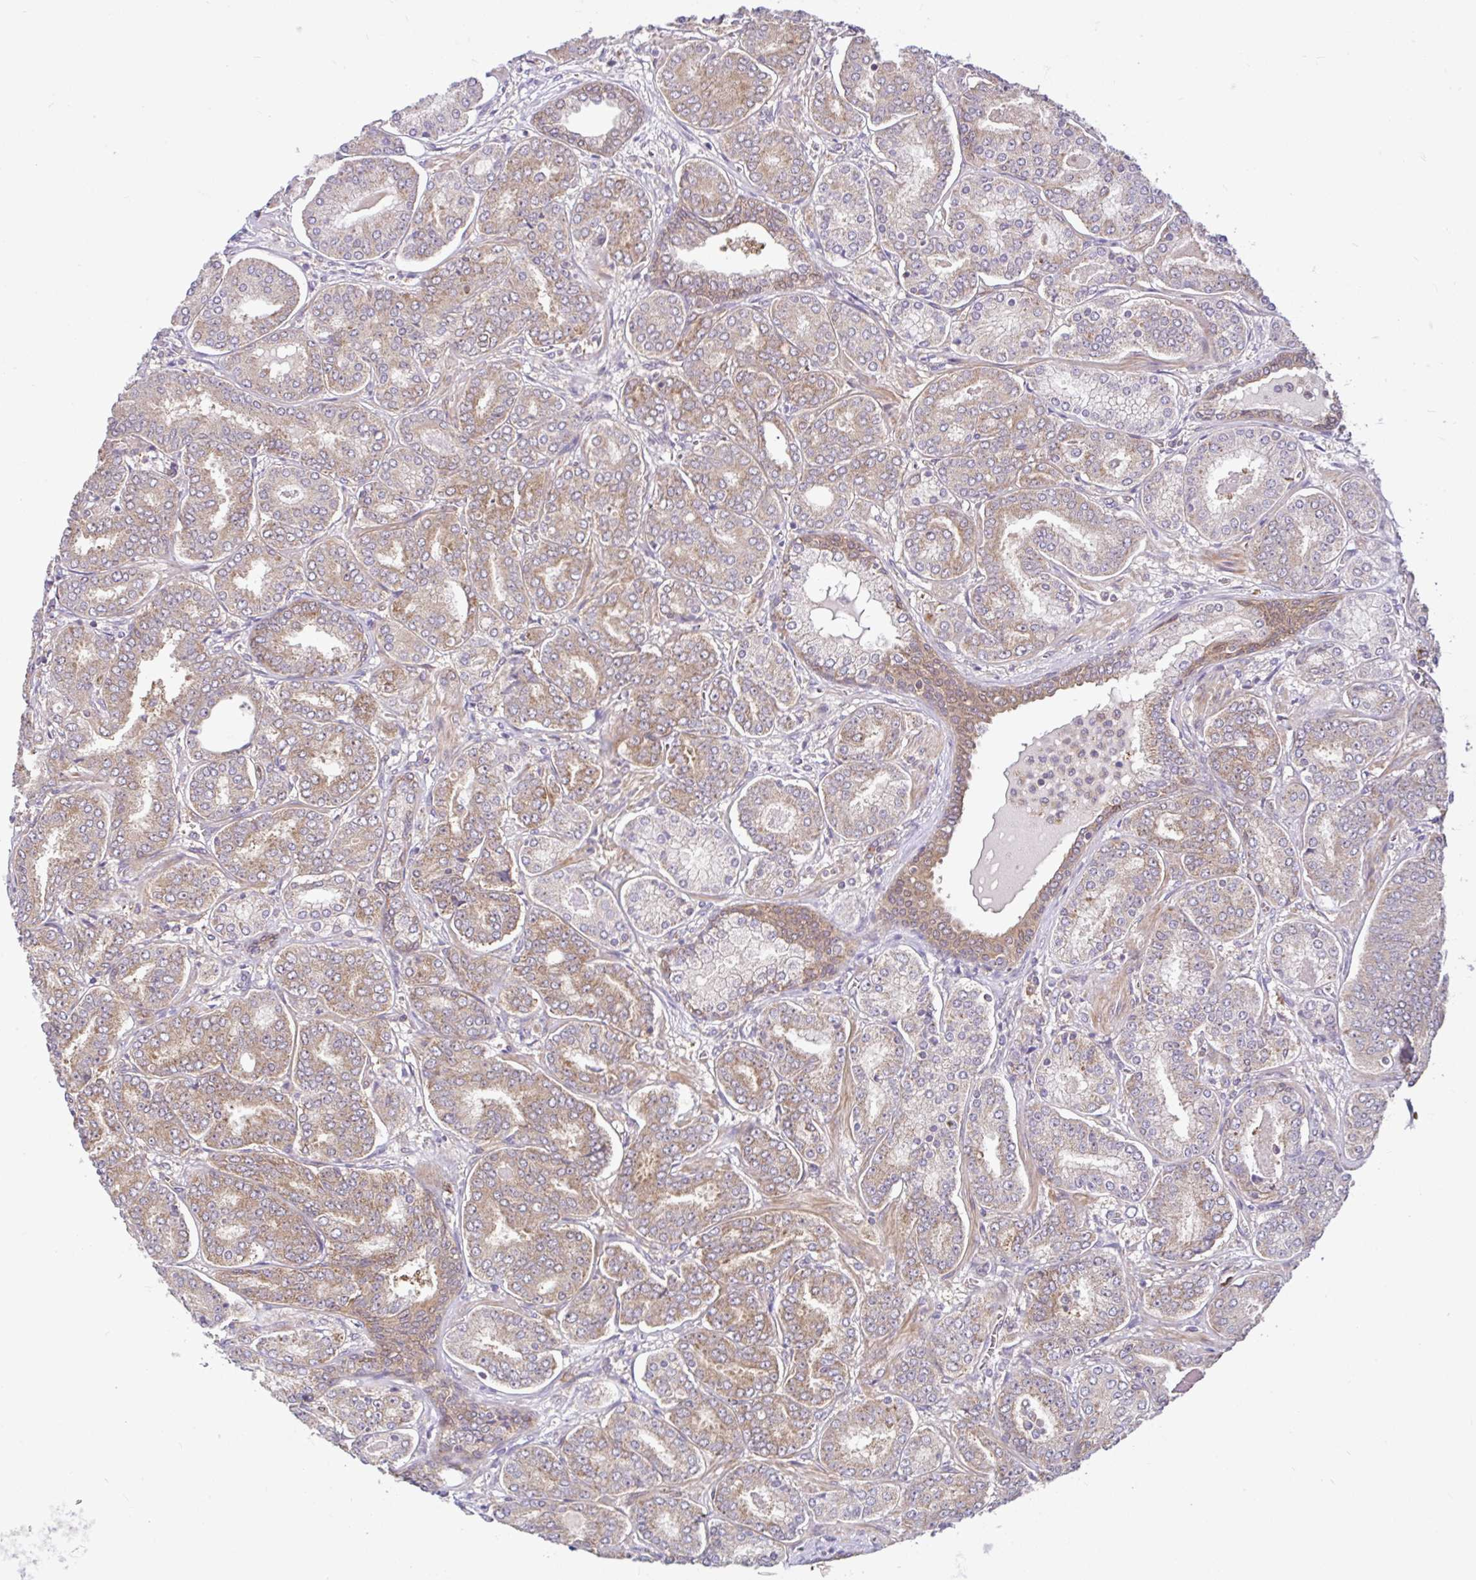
{"staining": {"intensity": "weak", "quantity": ">75%", "location": "cytoplasmic/membranous"}, "tissue": "prostate cancer", "cell_type": "Tumor cells", "image_type": "cancer", "snomed": [{"axis": "morphology", "description": "Adenocarcinoma, High grade"}, {"axis": "topography", "description": "Prostate"}], "caption": "Human high-grade adenocarcinoma (prostate) stained with a brown dye demonstrates weak cytoplasmic/membranous positive expression in approximately >75% of tumor cells.", "gene": "NTPCR", "patient": {"sex": "male", "age": 72}}